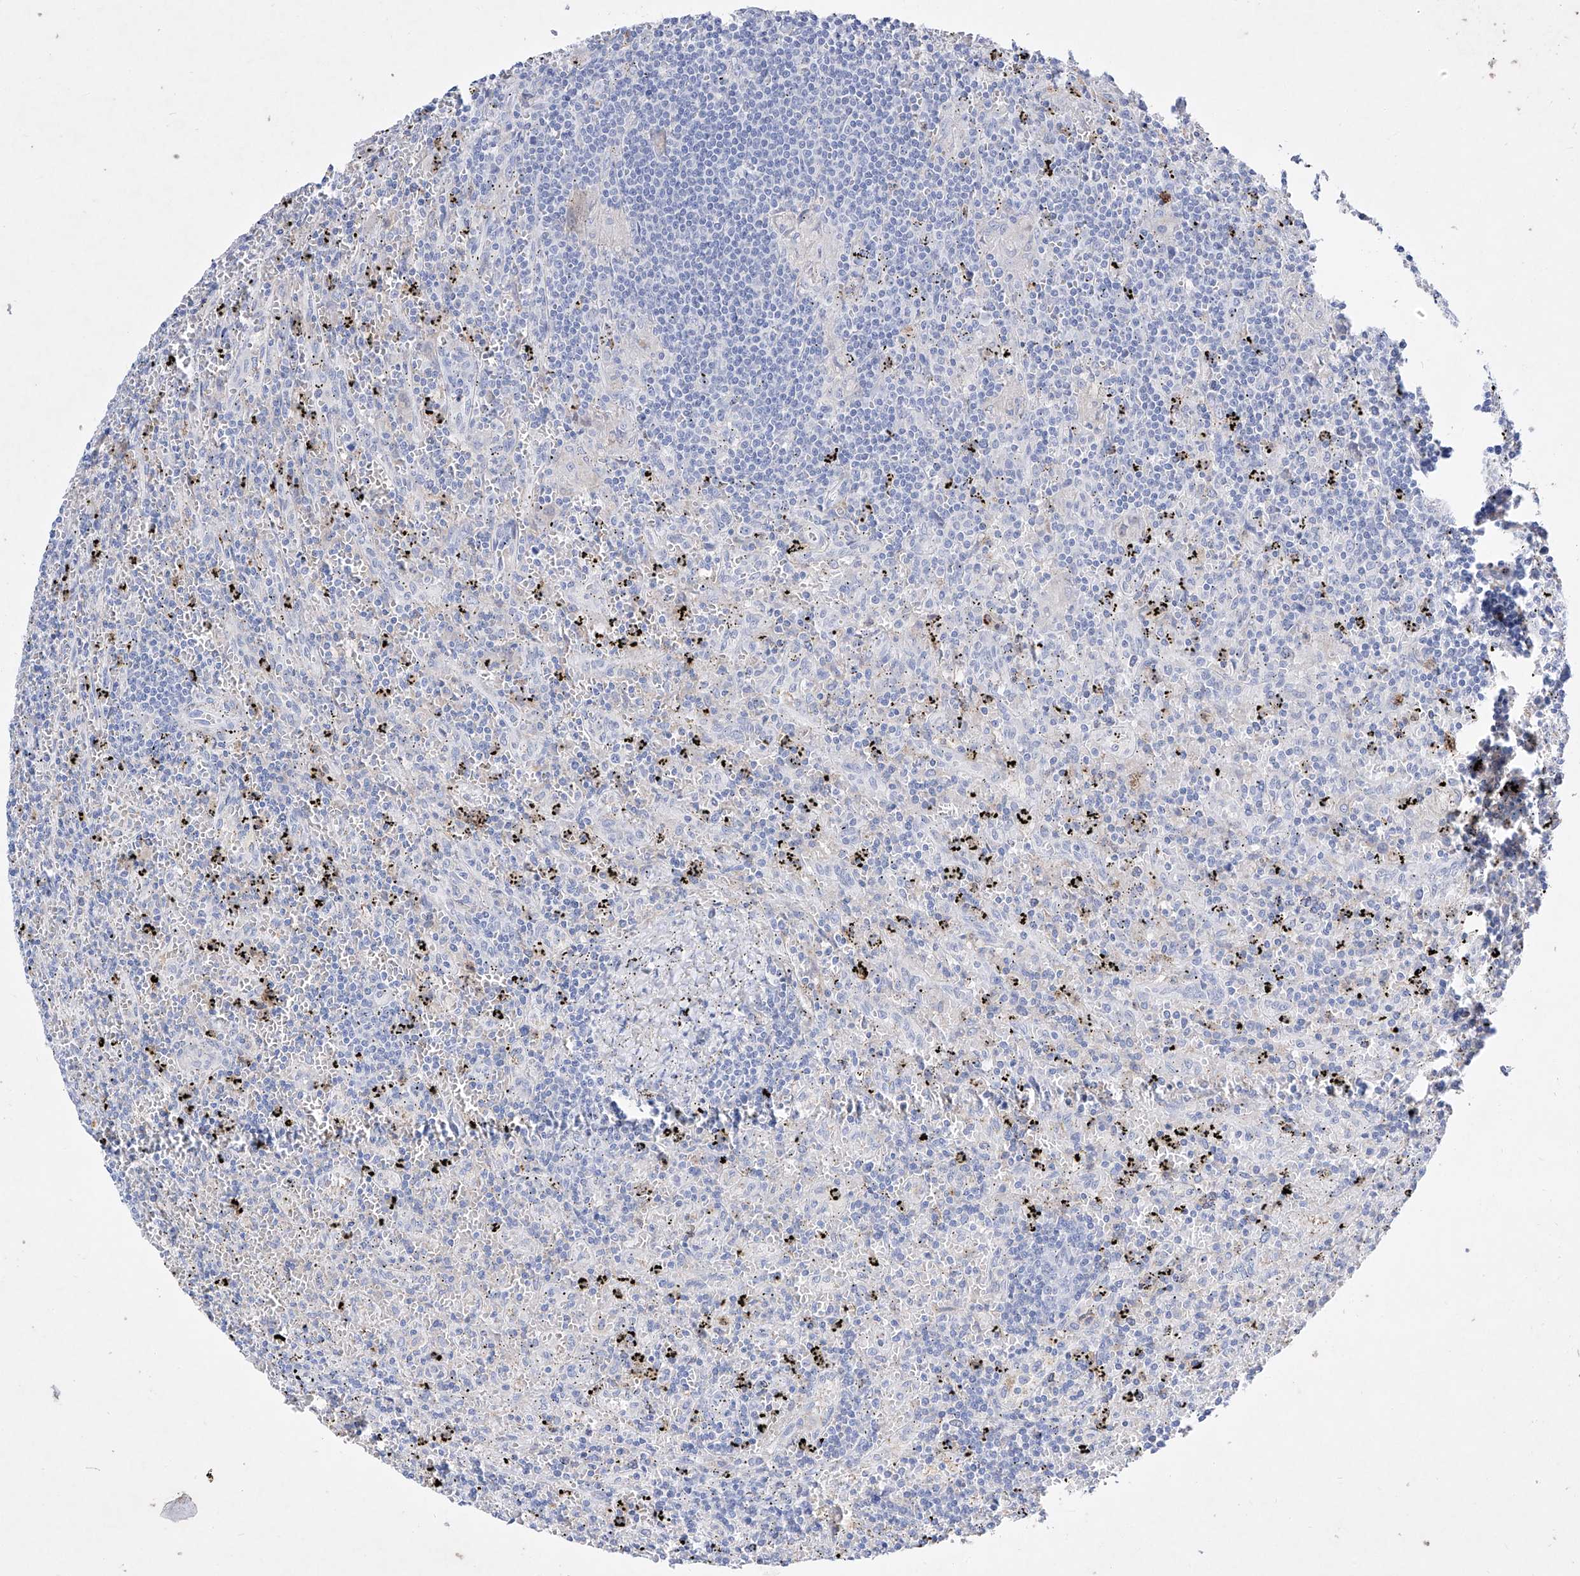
{"staining": {"intensity": "negative", "quantity": "none", "location": "none"}, "tissue": "lymphoma", "cell_type": "Tumor cells", "image_type": "cancer", "snomed": [{"axis": "morphology", "description": "Malignant lymphoma, non-Hodgkin's type, Low grade"}, {"axis": "topography", "description": "Spleen"}], "caption": "Immunohistochemical staining of human lymphoma reveals no significant positivity in tumor cells. The staining is performed using DAB (3,3'-diaminobenzidine) brown chromogen with nuclei counter-stained in using hematoxylin.", "gene": "TM7SF2", "patient": {"sex": "male", "age": 76}}